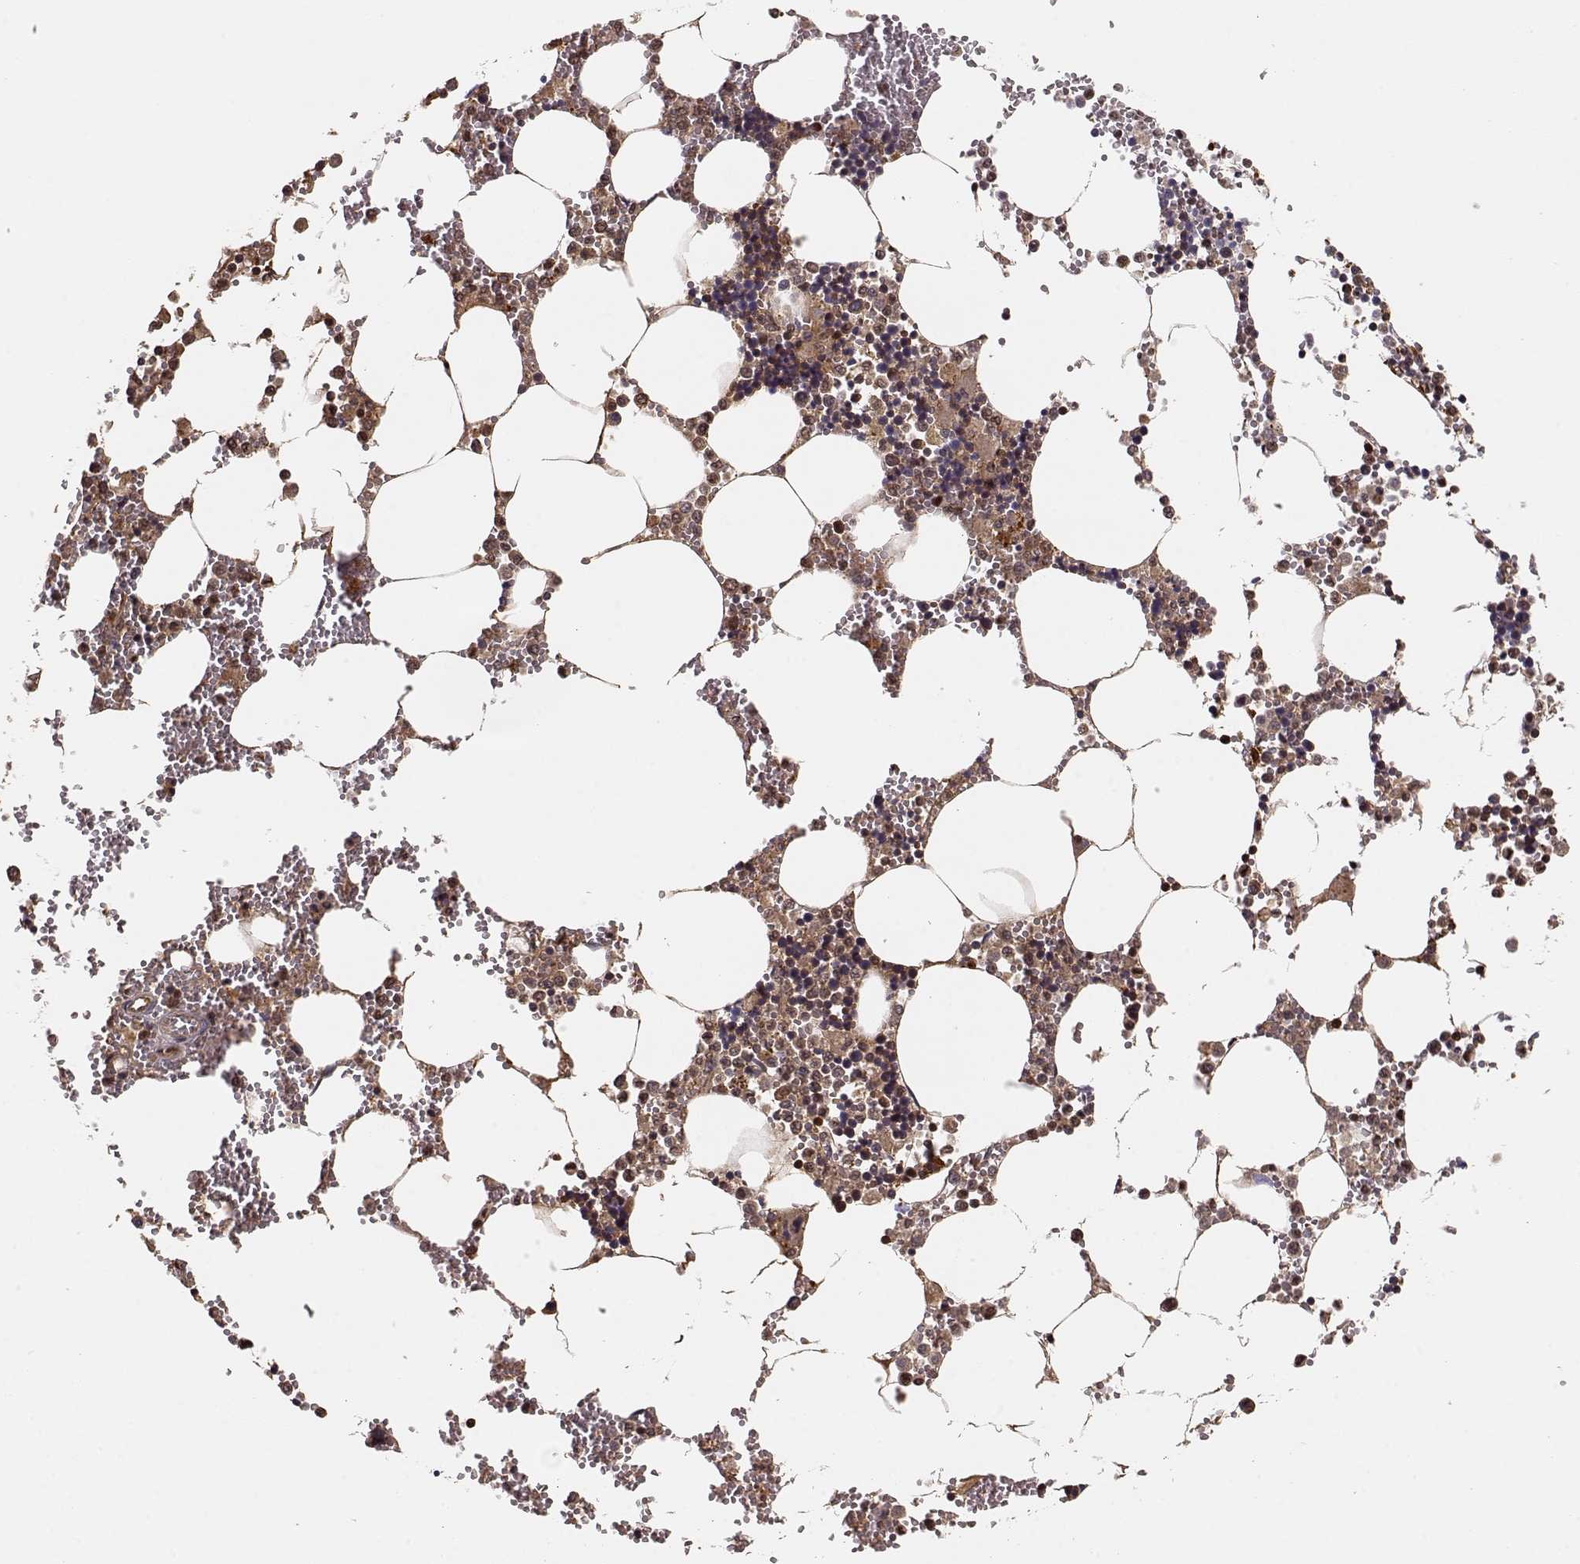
{"staining": {"intensity": "strong", "quantity": "25%-75%", "location": "cytoplasmic/membranous,nuclear"}, "tissue": "bone marrow", "cell_type": "Hematopoietic cells", "image_type": "normal", "snomed": [{"axis": "morphology", "description": "Normal tissue, NOS"}, {"axis": "topography", "description": "Bone marrow"}], "caption": "High-magnification brightfield microscopy of unremarkable bone marrow stained with DAB (brown) and counterstained with hematoxylin (blue). hematopoietic cells exhibit strong cytoplasmic/membranous,nuclear staining is seen in about25%-75% of cells. The staining was performed using DAB (3,3'-diaminobenzidine), with brown indicating positive protein expression. Nuclei are stained blue with hematoxylin.", "gene": "PNP", "patient": {"sex": "male", "age": 54}}